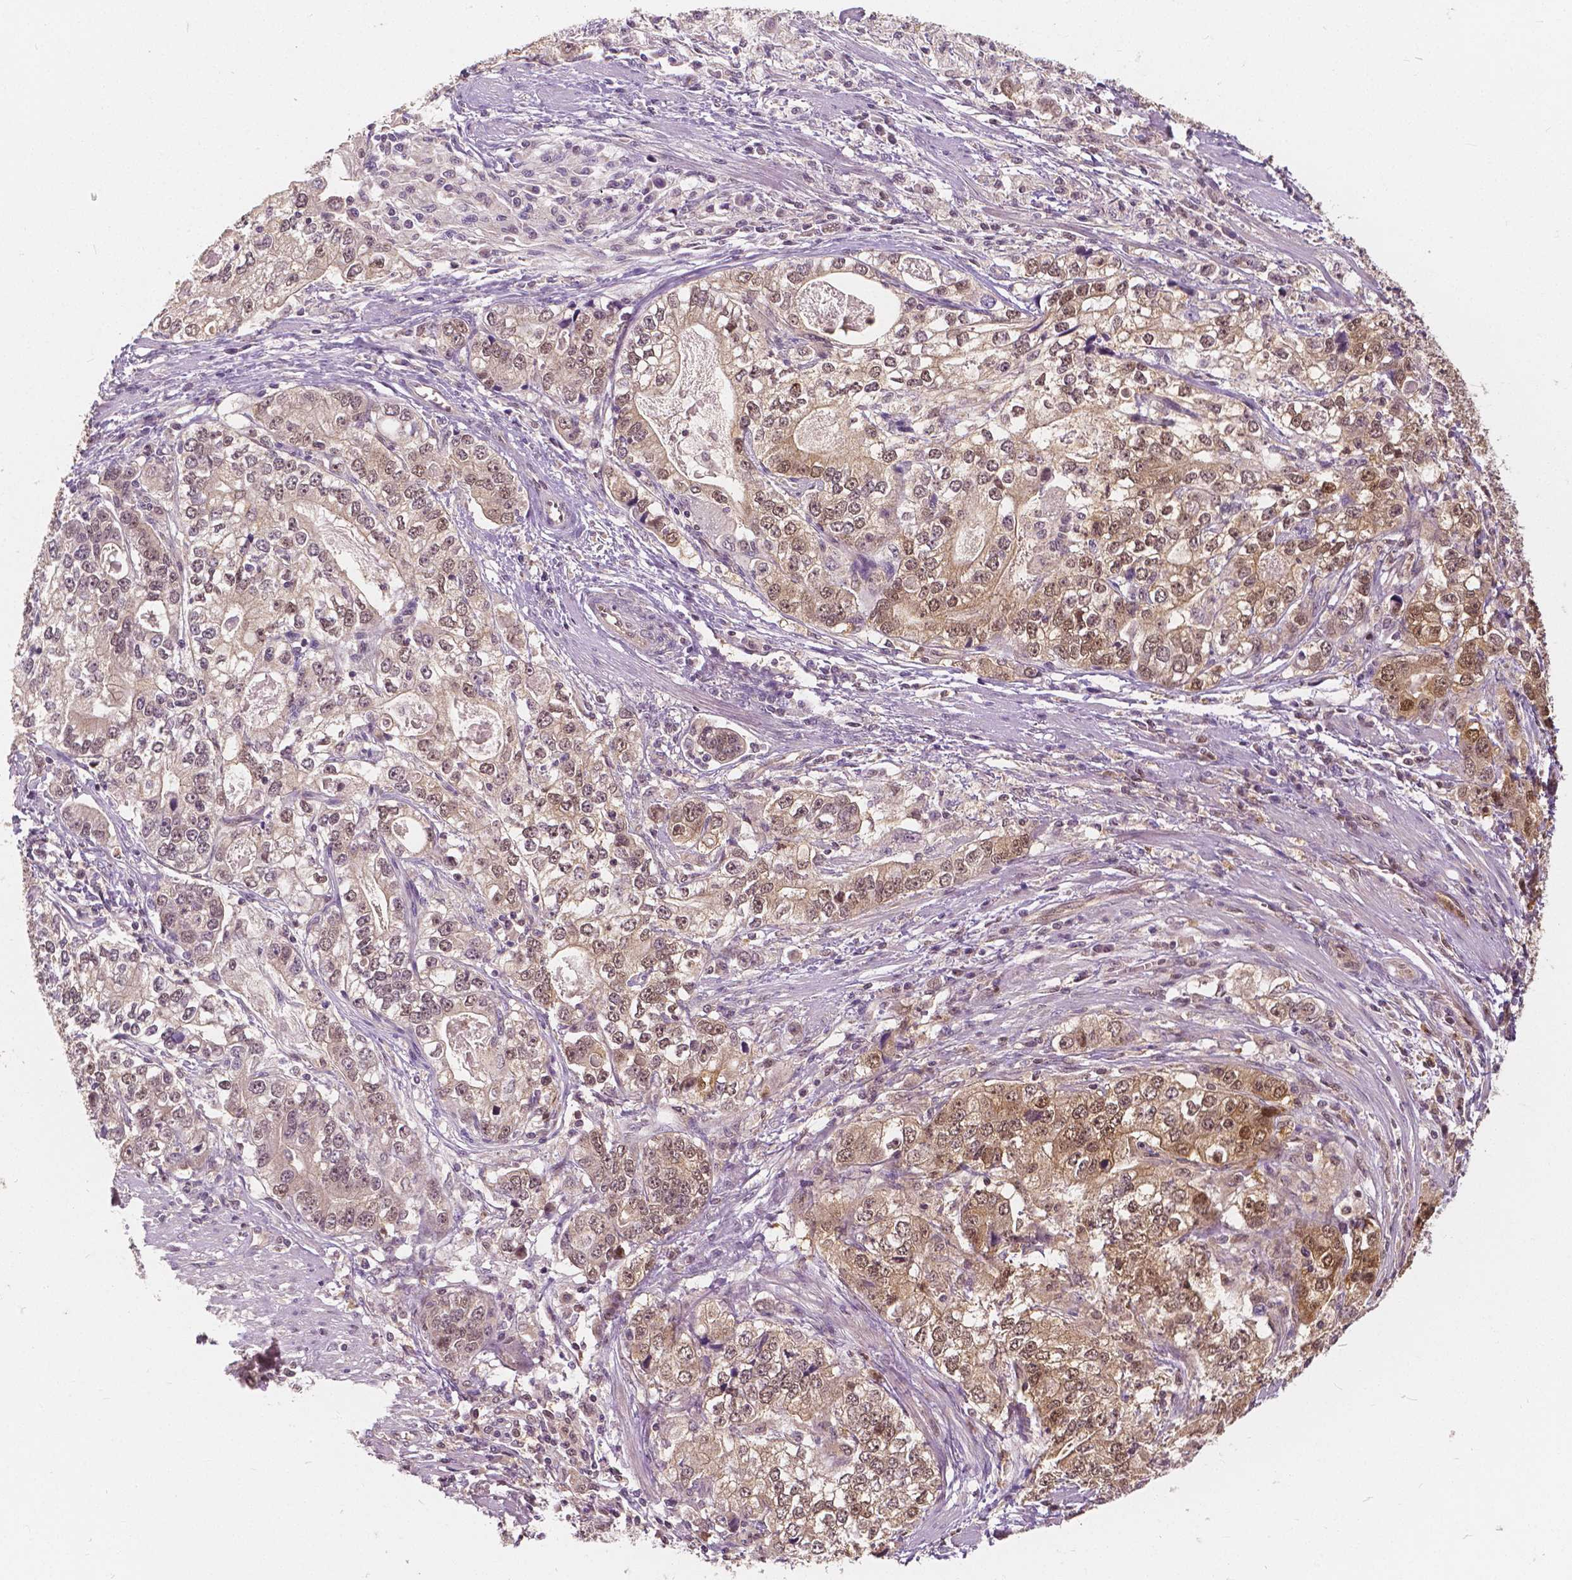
{"staining": {"intensity": "moderate", "quantity": ">75%", "location": "cytoplasmic/membranous,nuclear"}, "tissue": "stomach cancer", "cell_type": "Tumor cells", "image_type": "cancer", "snomed": [{"axis": "morphology", "description": "Adenocarcinoma, NOS"}, {"axis": "topography", "description": "Stomach, lower"}], "caption": "The immunohistochemical stain labels moderate cytoplasmic/membranous and nuclear expression in tumor cells of stomach adenocarcinoma tissue. The protein is shown in brown color, while the nuclei are stained blue.", "gene": "NAPRT", "patient": {"sex": "female", "age": 72}}